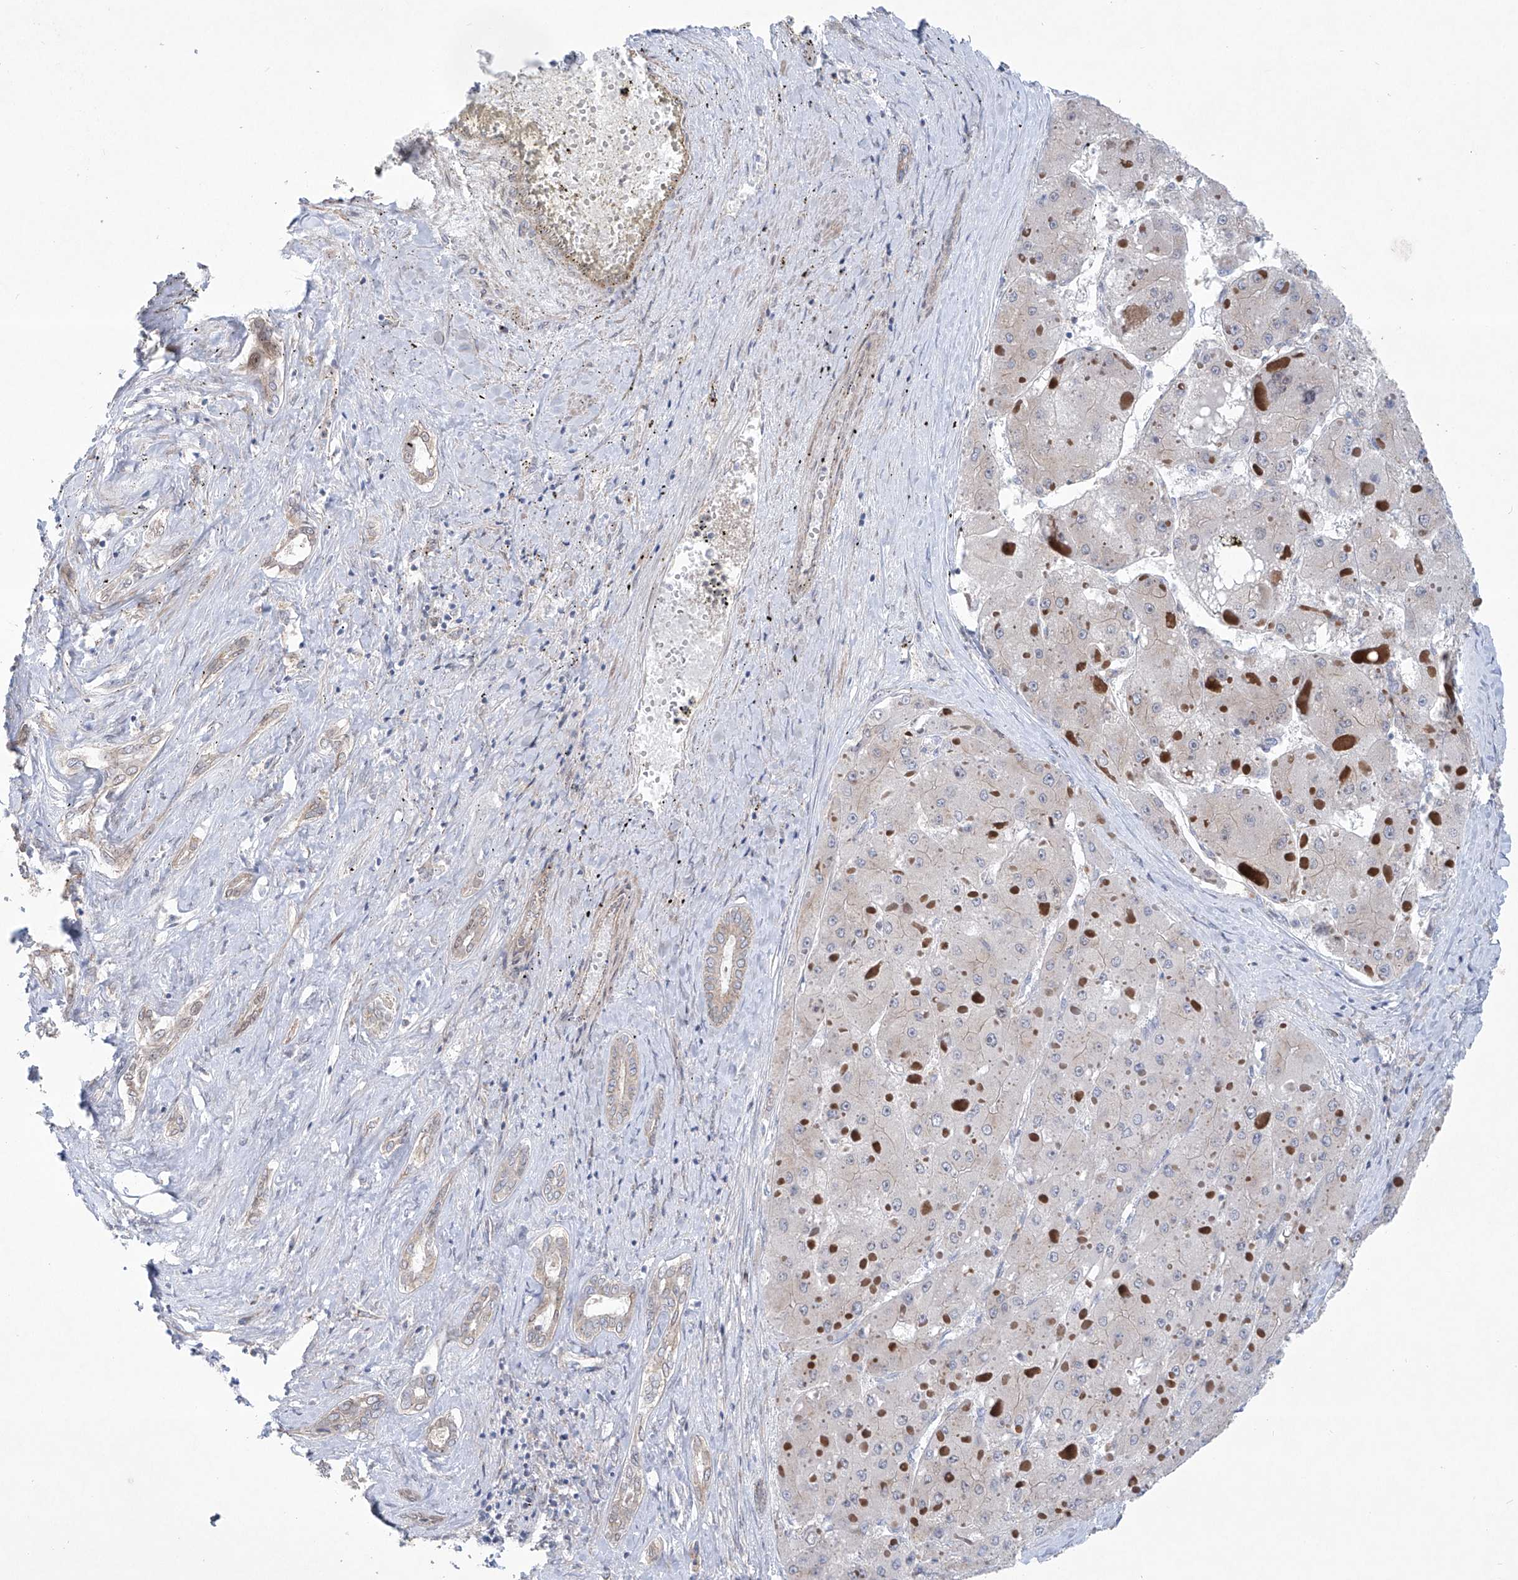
{"staining": {"intensity": "negative", "quantity": "none", "location": "none"}, "tissue": "liver cancer", "cell_type": "Tumor cells", "image_type": "cancer", "snomed": [{"axis": "morphology", "description": "Carcinoma, Hepatocellular, NOS"}, {"axis": "topography", "description": "Liver"}], "caption": "There is no significant expression in tumor cells of liver cancer. (Brightfield microscopy of DAB (3,3'-diaminobenzidine) immunohistochemistry (IHC) at high magnification).", "gene": "KLC4", "patient": {"sex": "female", "age": 73}}